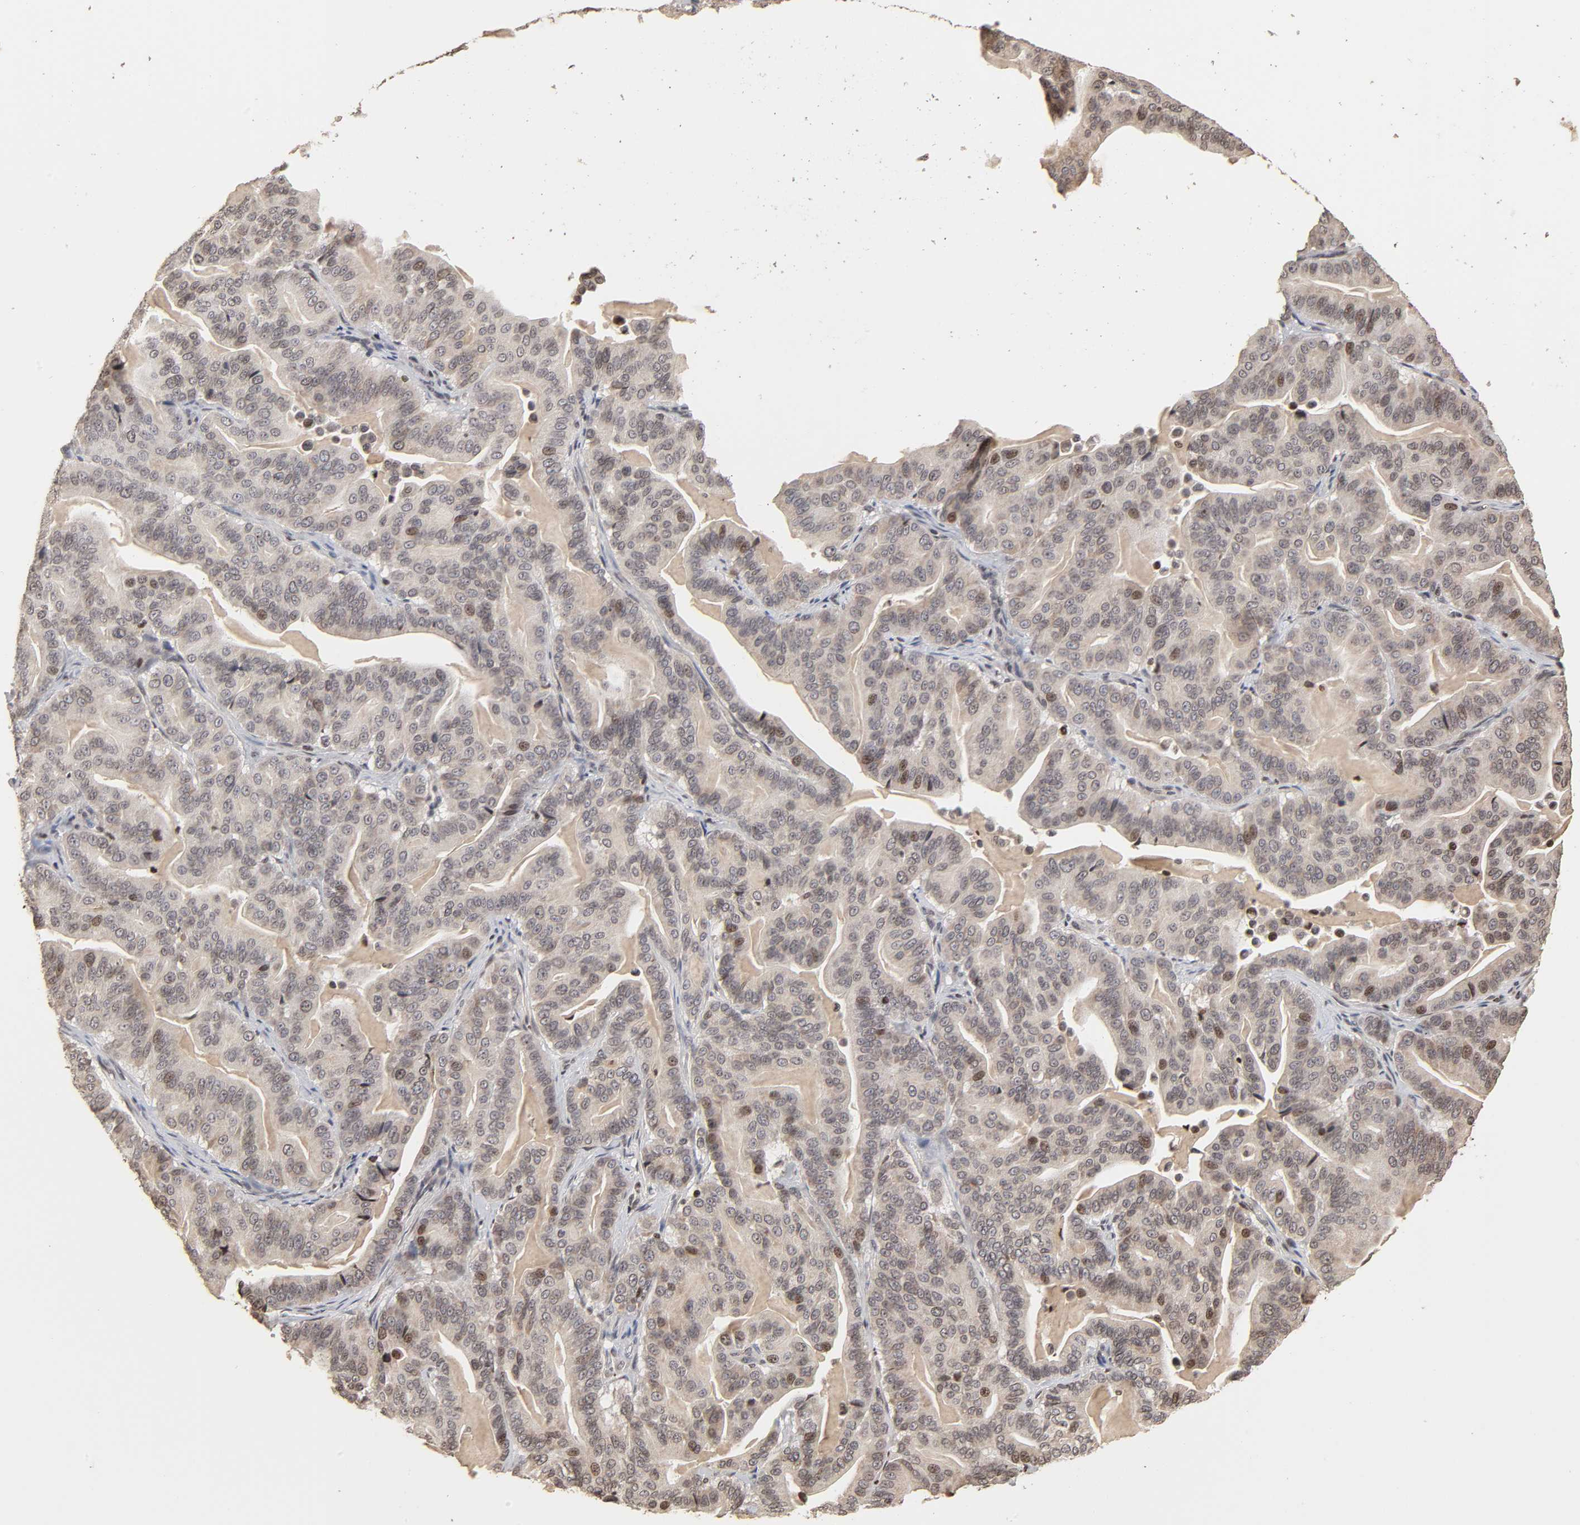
{"staining": {"intensity": "moderate", "quantity": "25%-75%", "location": "nuclear"}, "tissue": "pancreatic cancer", "cell_type": "Tumor cells", "image_type": "cancer", "snomed": [{"axis": "morphology", "description": "Adenocarcinoma, NOS"}, {"axis": "topography", "description": "Pancreas"}], "caption": "IHC staining of pancreatic adenocarcinoma, which reveals medium levels of moderate nuclear positivity in approximately 25%-75% of tumor cells indicating moderate nuclear protein staining. The staining was performed using DAB (brown) for protein detection and nuclei were counterstained in hematoxylin (blue).", "gene": "ZNF473", "patient": {"sex": "male", "age": 63}}